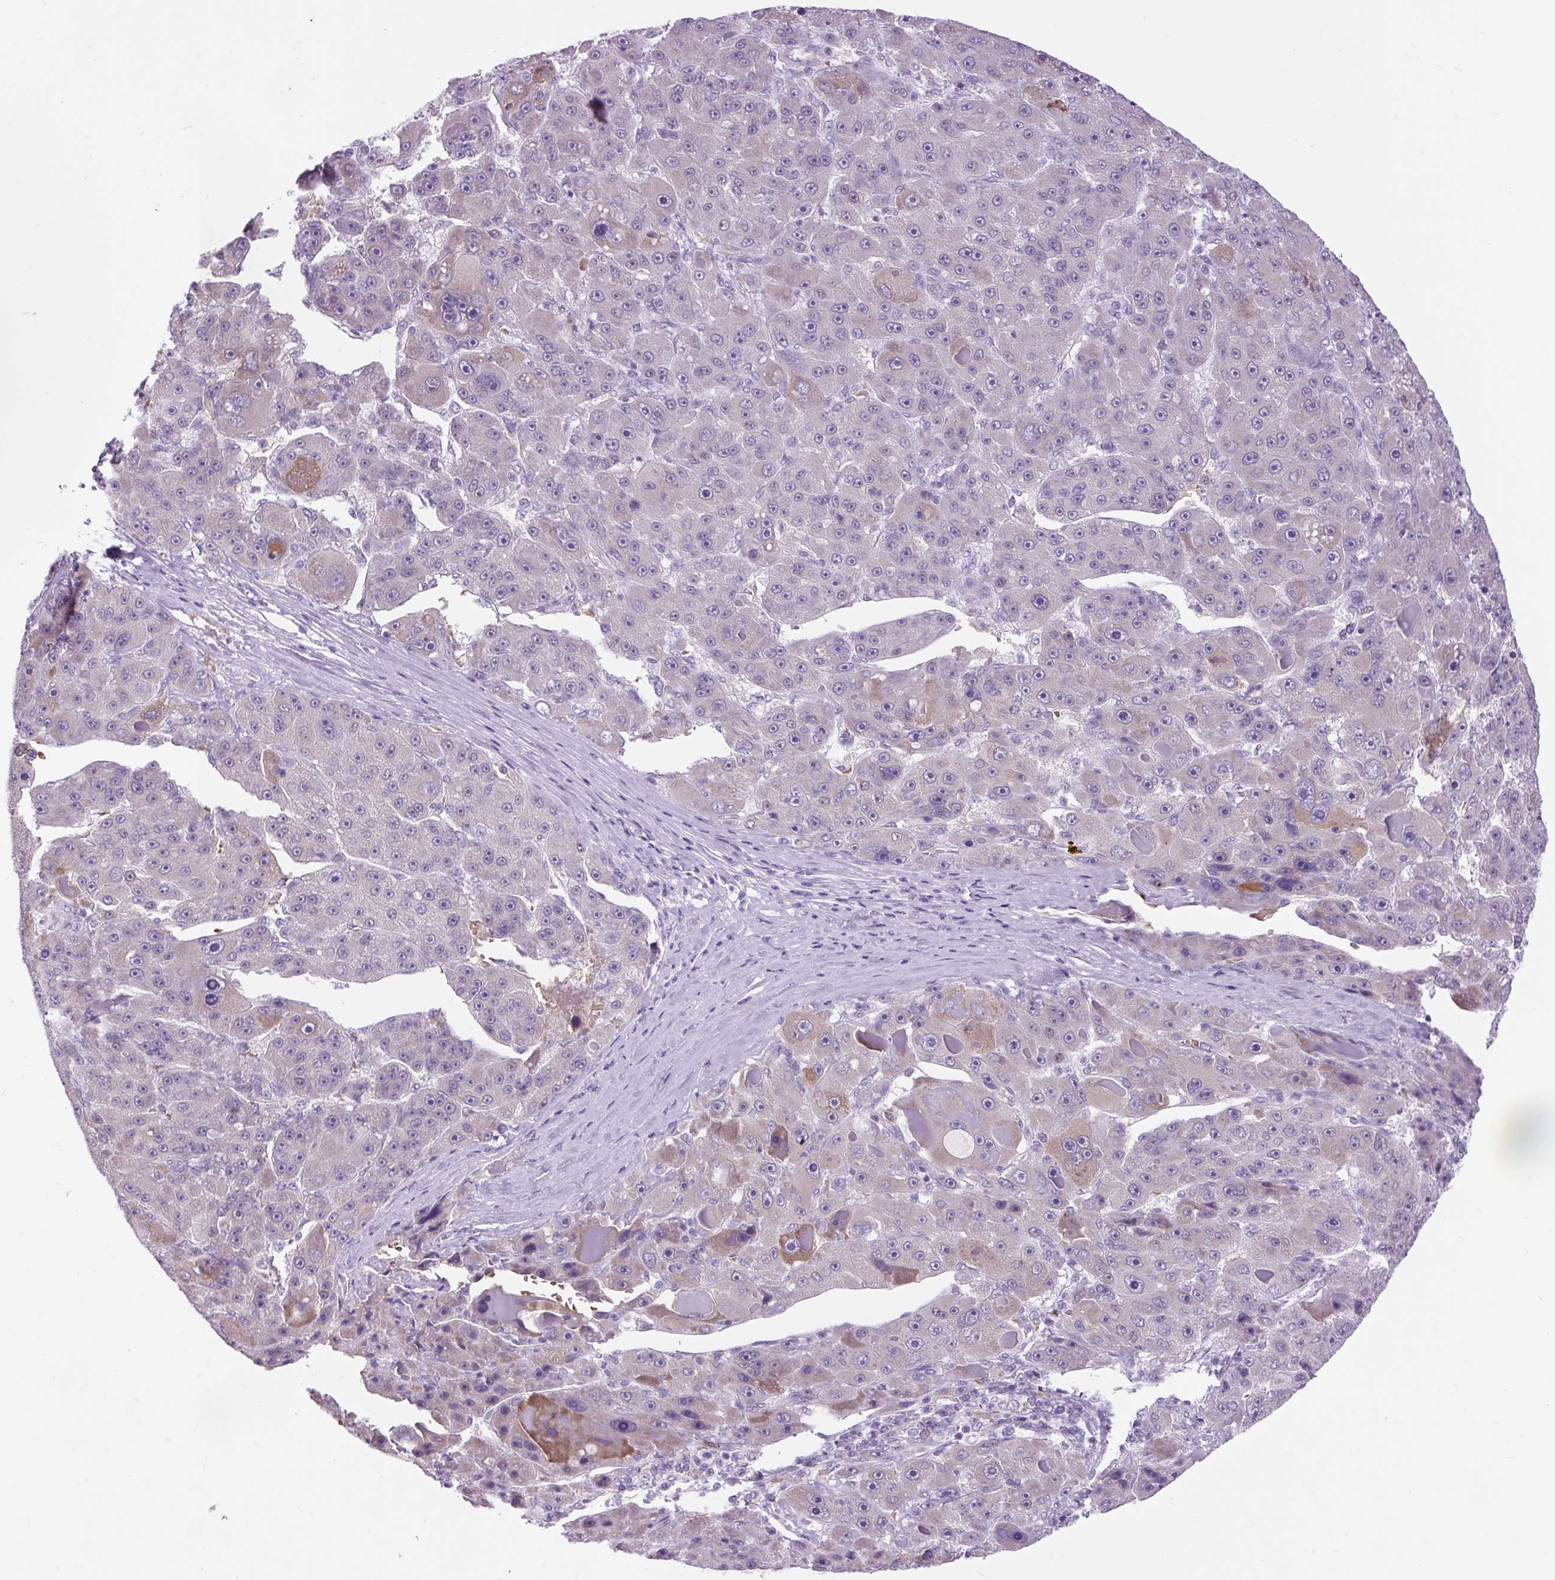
{"staining": {"intensity": "moderate", "quantity": "<25%", "location": "cytoplasmic/membranous"}, "tissue": "liver cancer", "cell_type": "Tumor cells", "image_type": "cancer", "snomed": [{"axis": "morphology", "description": "Carcinoma, Hepatocellular, NOS"}, {"axis": "topography", "description": "Liver"}], "caption": "DAB (3,3'-diaminobenzidine) immunohistochemical staining of liver cancer shows moderate cytoplasmic/membranous protein expression in about <25% of tumor cells. The staining was performed using DAB to visualize the protein expression in brown, while the nuclei were stained in blue with hematoxylin (Magnification: 20x).", "gene": "SCO2", "patient": {"sex": "male", "age": 76}}